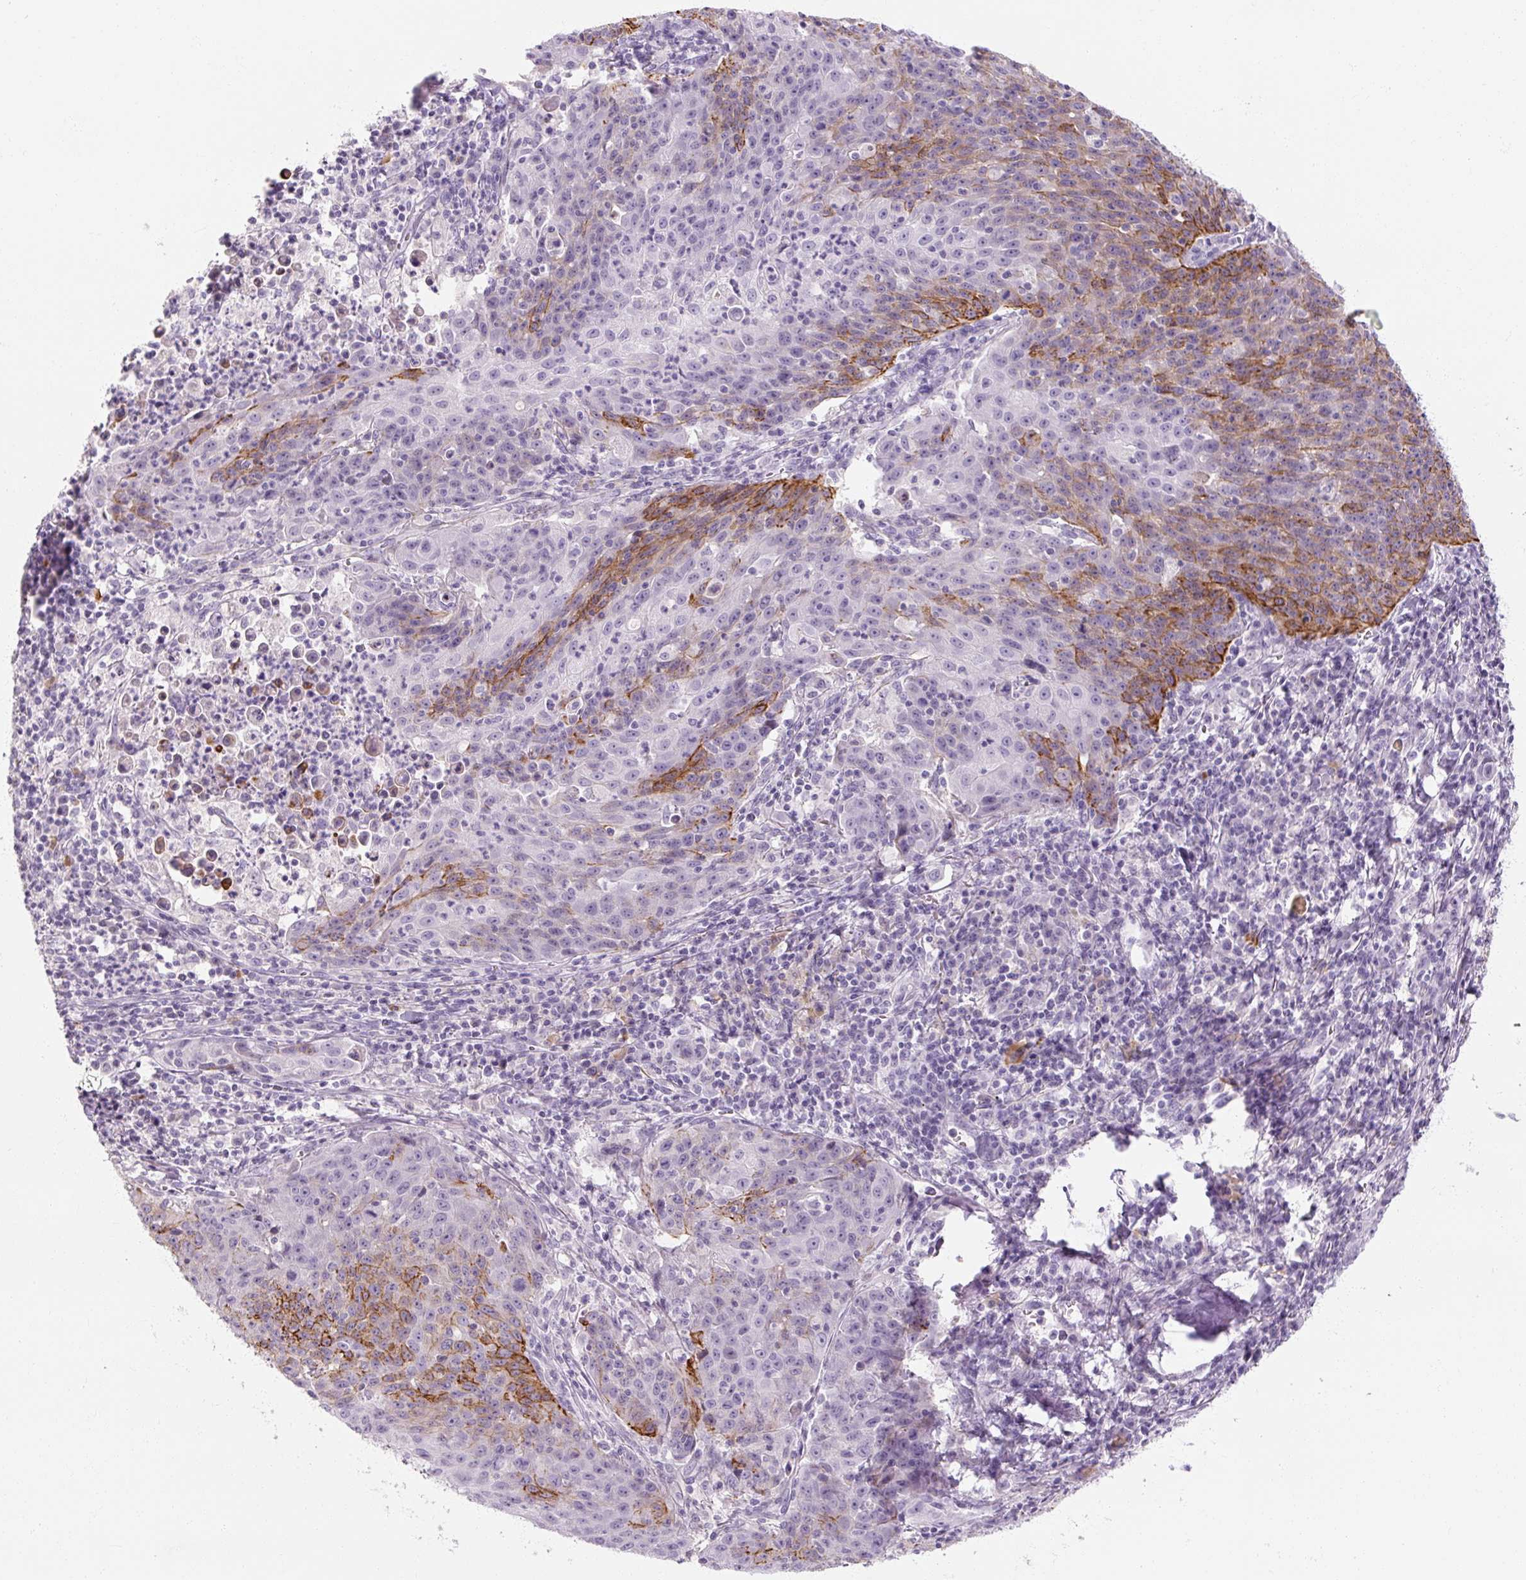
{"staining": {"intensity": "strong", "quantity": "<25%", "location": "cytoplasmic/membranous"}, "tissue": "lung cancer", "cell_type": "Tumor cells", "image_type": "cancer", "snomed": [{"axis": "morphology", "description": "Squamous cell carcinoma, NOS"}, {"axis": "morphology", "description": "Squamous cell carcinoma, metastatic, NOS"}, {"axis": "topography", "description": "Bronchus"}, {"axis": "topography", "description": "Lung"}], "caption": "Lung cancer (squamous cell carcinoma) tissue demonstrates strong cytoplasmic/membranous positivity in about <25% of tumor cells The staining was performed using DAB (3,3'-diaminobenzidine) to visualize the protein expression in brown, while the nuclei were stained in blue with hematoxylin (Magnification: 20x).", "gene": "NFE2L3", "patient": {"sex": "male", "age": 62}}